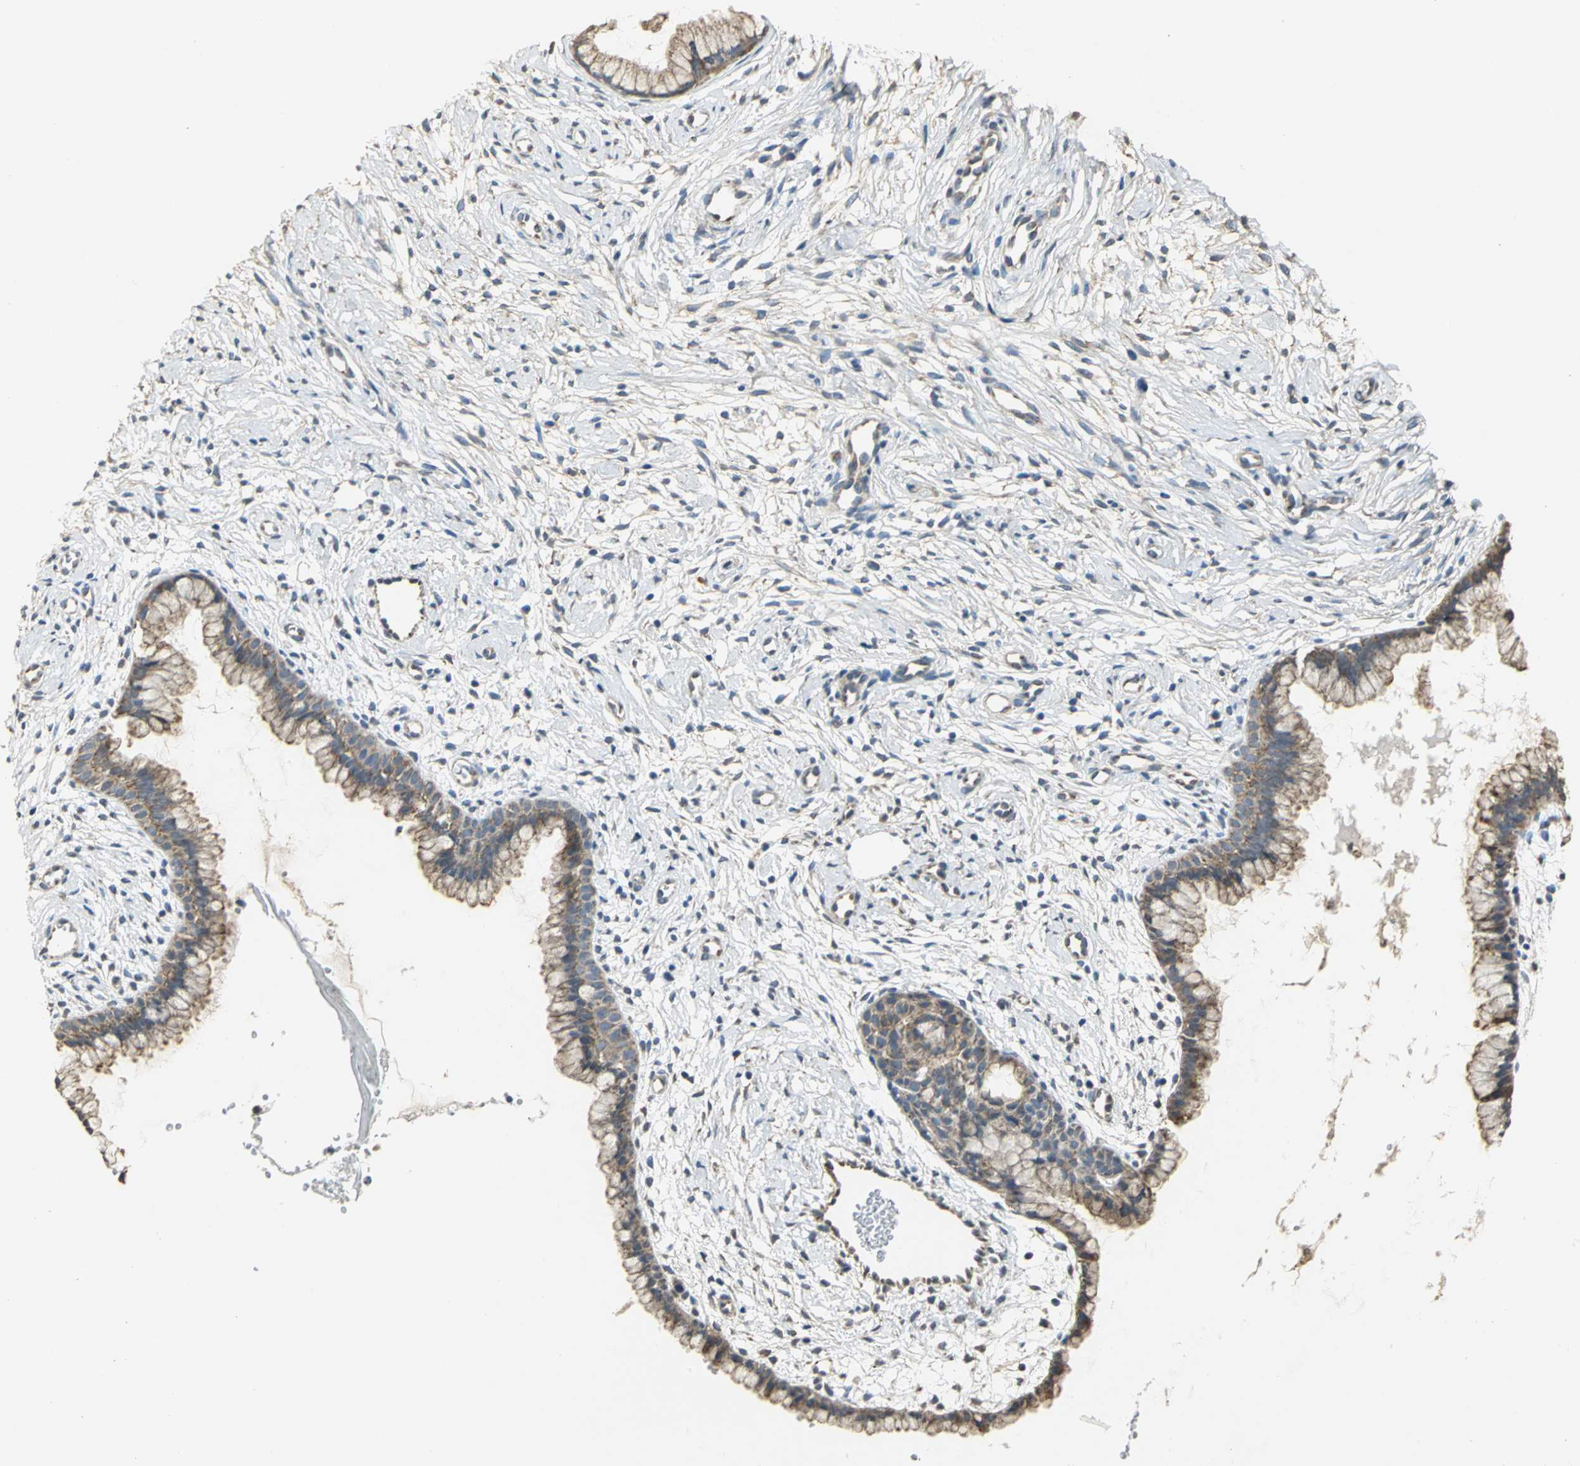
{"staining": {"intensity": "moderate", "quantity": "25%-75%", "location": "cytoplasmic/membranous"}, "tissue": "cervix", "cell_type": "Glandular cells", "image_type": "normal", "snomed": [{"axis": "morphology", "description": "Normal tissue, NOS"}, {"axis": "topography", "description": "Cervix"}], "caption": "A brown stain highlights moderate cytoplasmic/membranous staining of a protein in glandular cells of normal cervix. Using DAB (brown) and hematoxylin (blue) stains, captured at high magnification using brightfield microscopy.", "gene": "NDUFB5", "patient": {"sex": "female", "age": 39}}